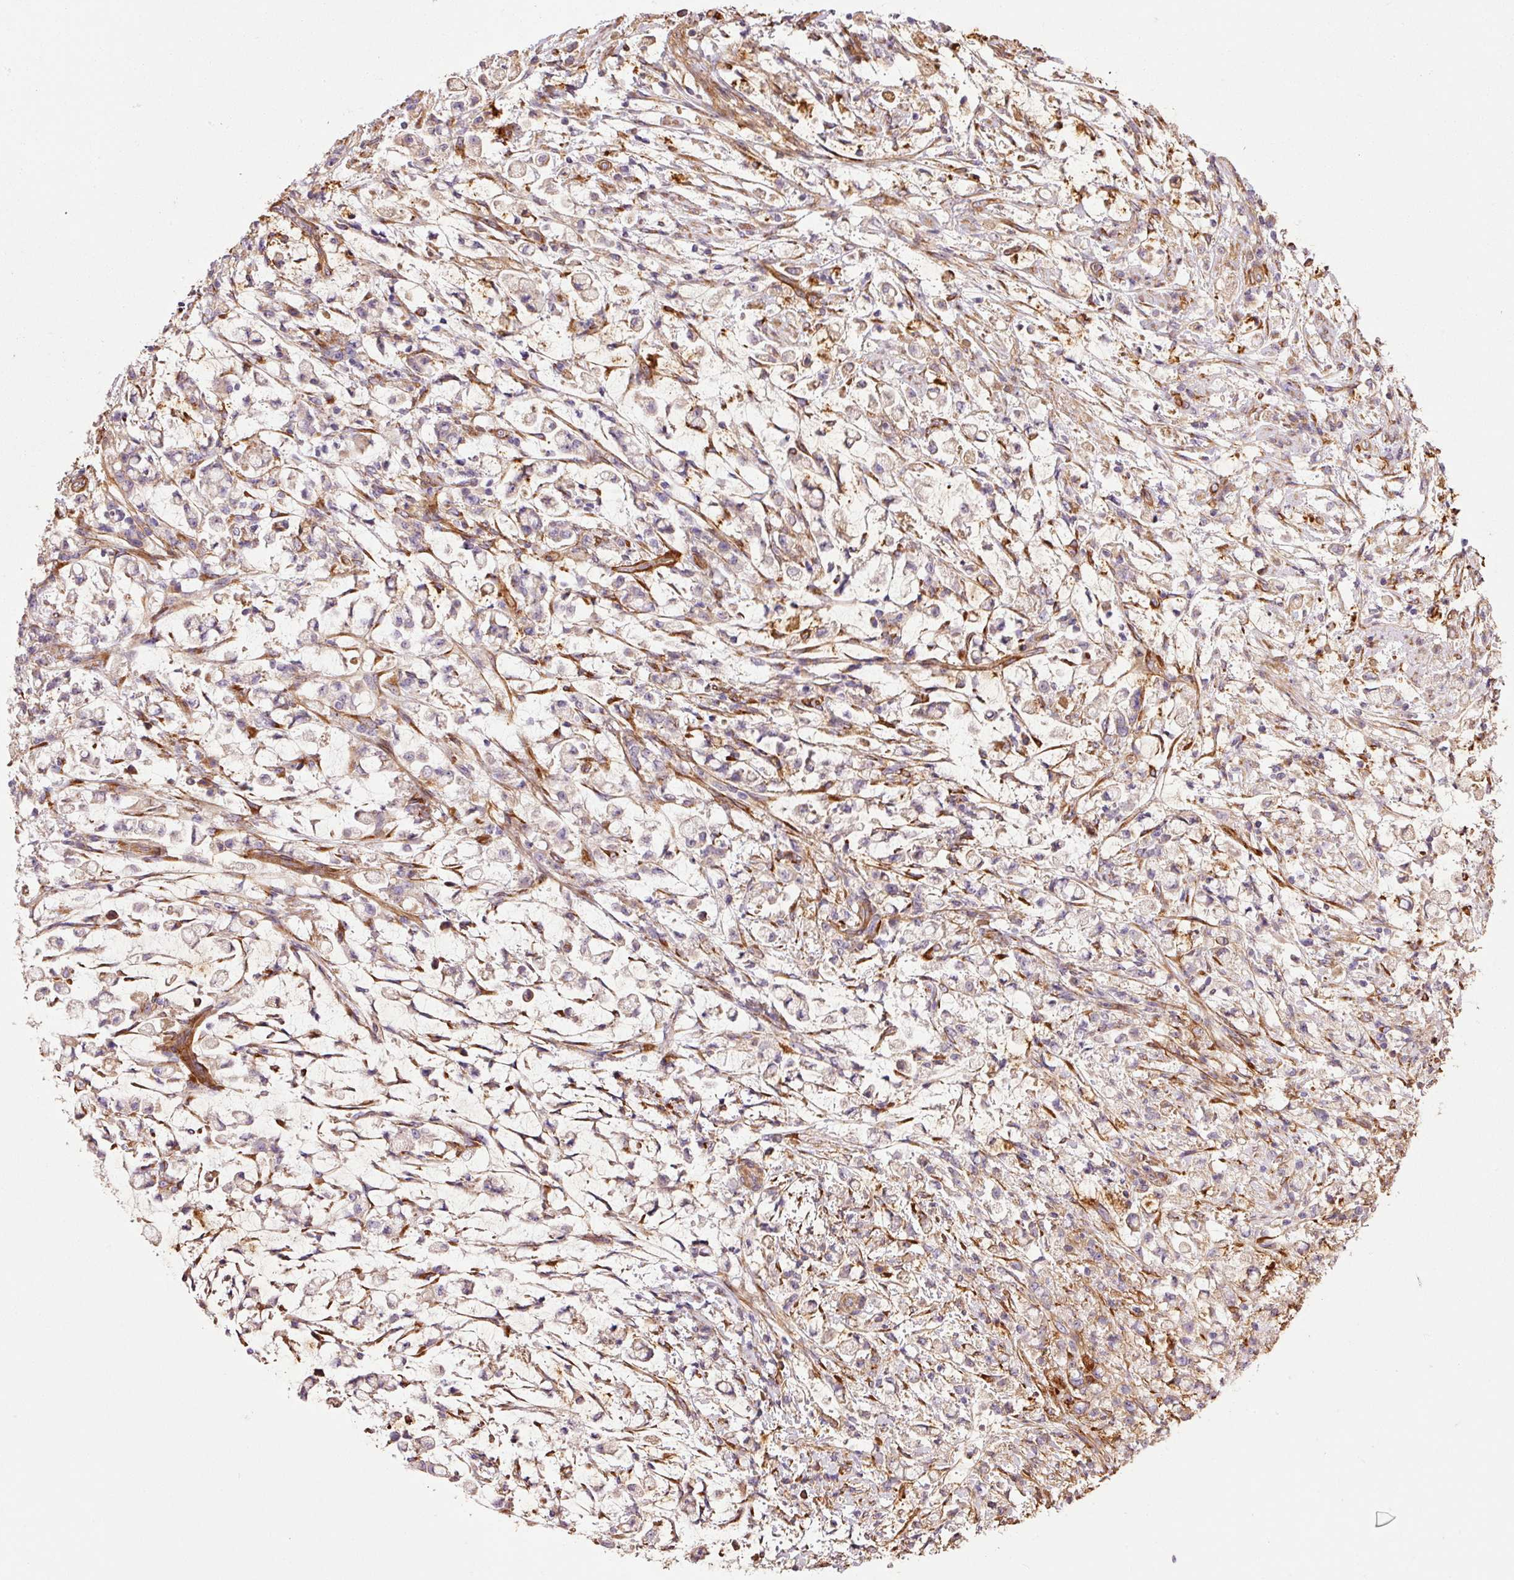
{"staining": {"intensity": "weak", "quantity": "<25%", "location": "cytoplasmic/membranous"}, "tissue": "stomach cancer", "cell_type": "Tumor cells", "image_type": "cancer", "snomed": [{"axis": "morphology", "description": "Adenocarcinoma, NOS"}, {"axis": "topography", "description": "Stomach"}], "caption": "DAB (3,3'-diaminobenzidine) immunohistochemical staining of stomach adenocarcinoma exhibits no significant staining in tumor cells. (IHC, brightfield microscopy, high magnification).", "gene": "NID2", "patient": {"sex": "female", "age": 60}}